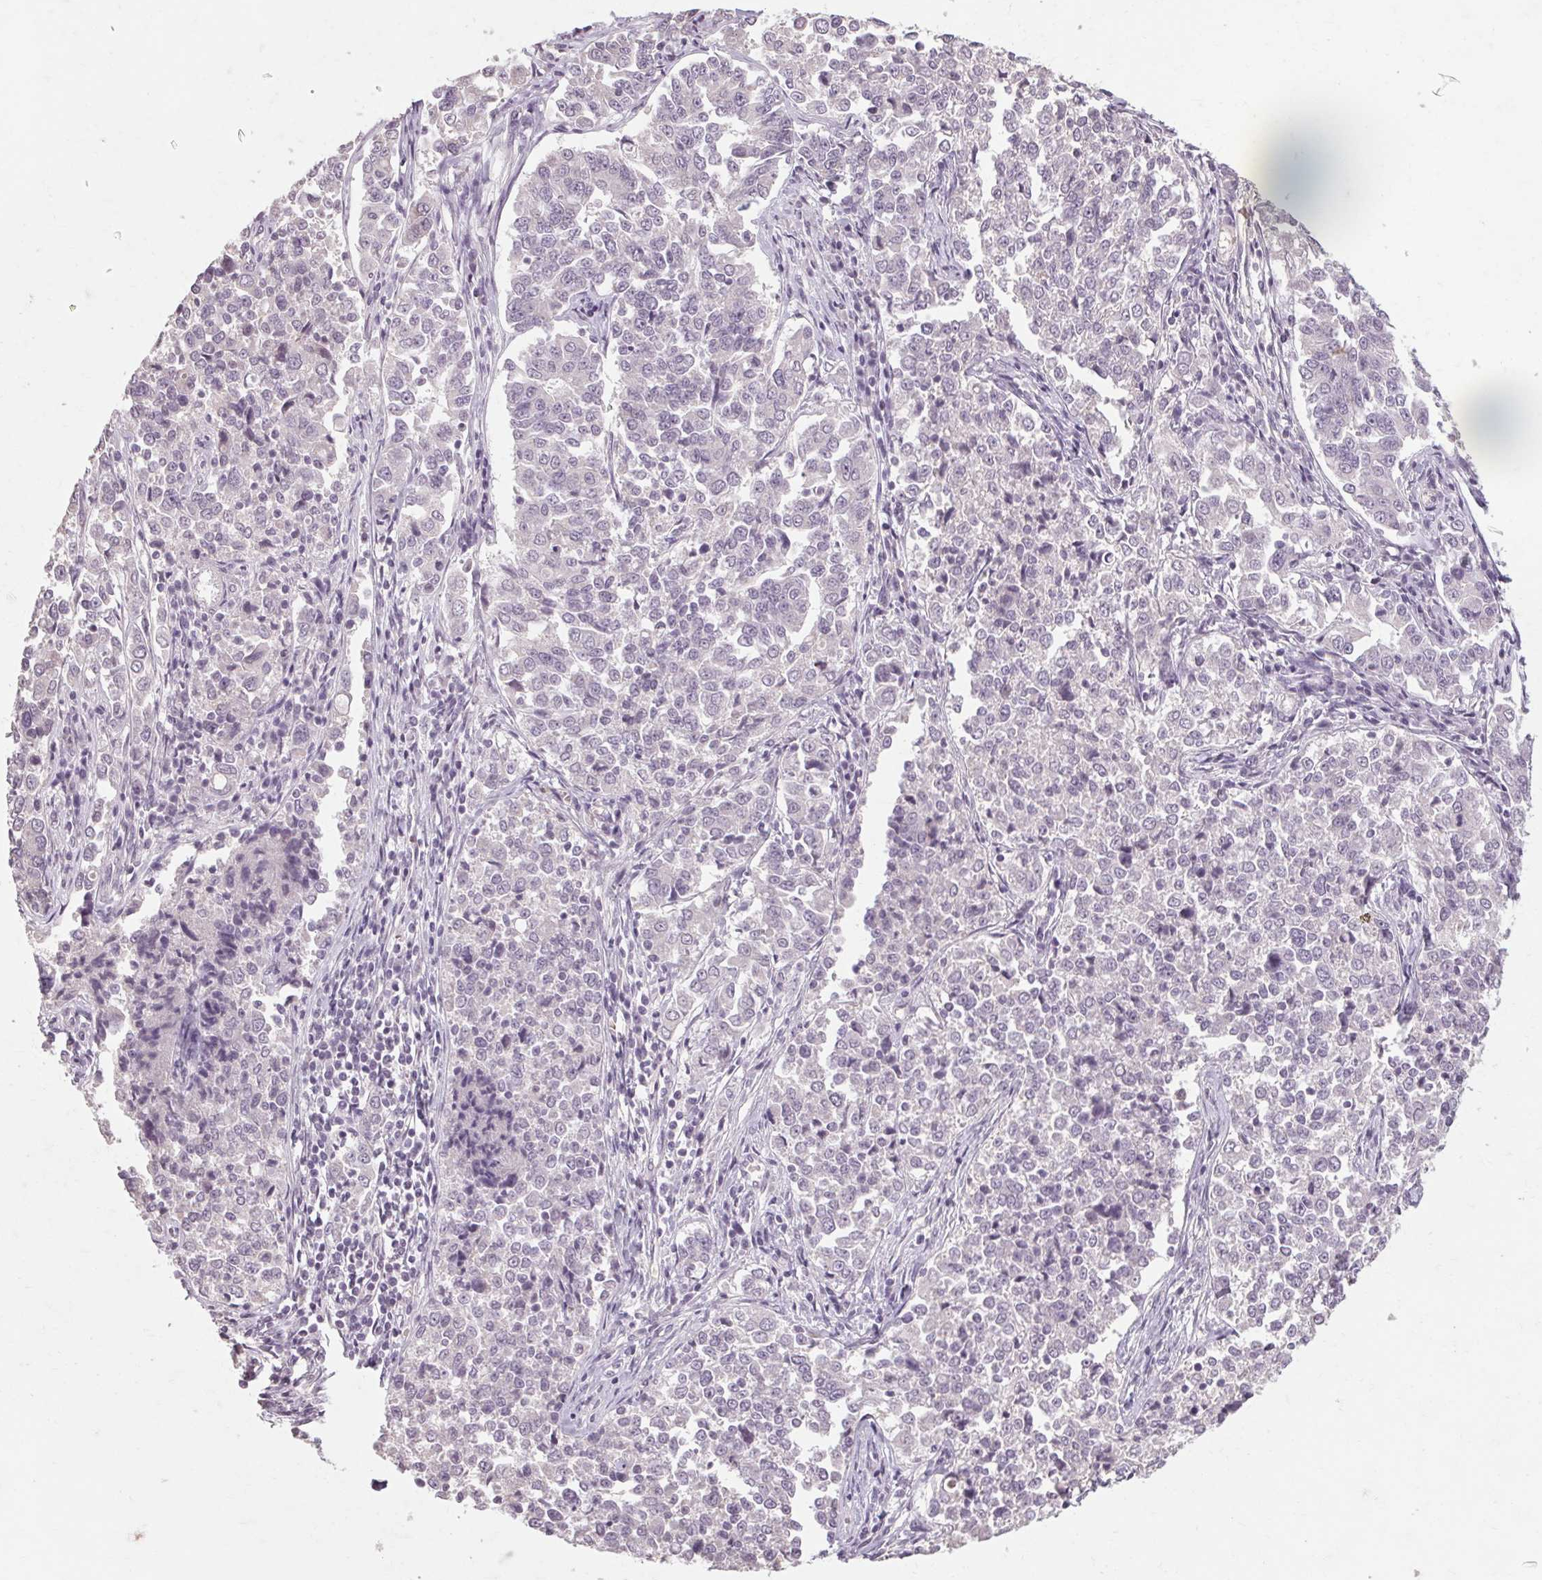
{"staining": {"intensity": "negative", "quantity": "none", "location": "none"}, "tissue": "endometrial cancer", "cell_type": "Tumor cells", "image_type": "cancer", "snomed": [{"axis": "morphology", "description": "Adenocarcinoma, NOS"}, {"axis": "topography", "description": "Endometrium"}], "caption": "High magnification brightfield microscopy of endometrial cancer stained with DAB (3,3'-diaminobenzidine) (brown) and counterstained with hematoxylin (blue): tumor cells show no significant staining.", "gene": "POMC", "patient": {"sex": "female", "age": 43}}